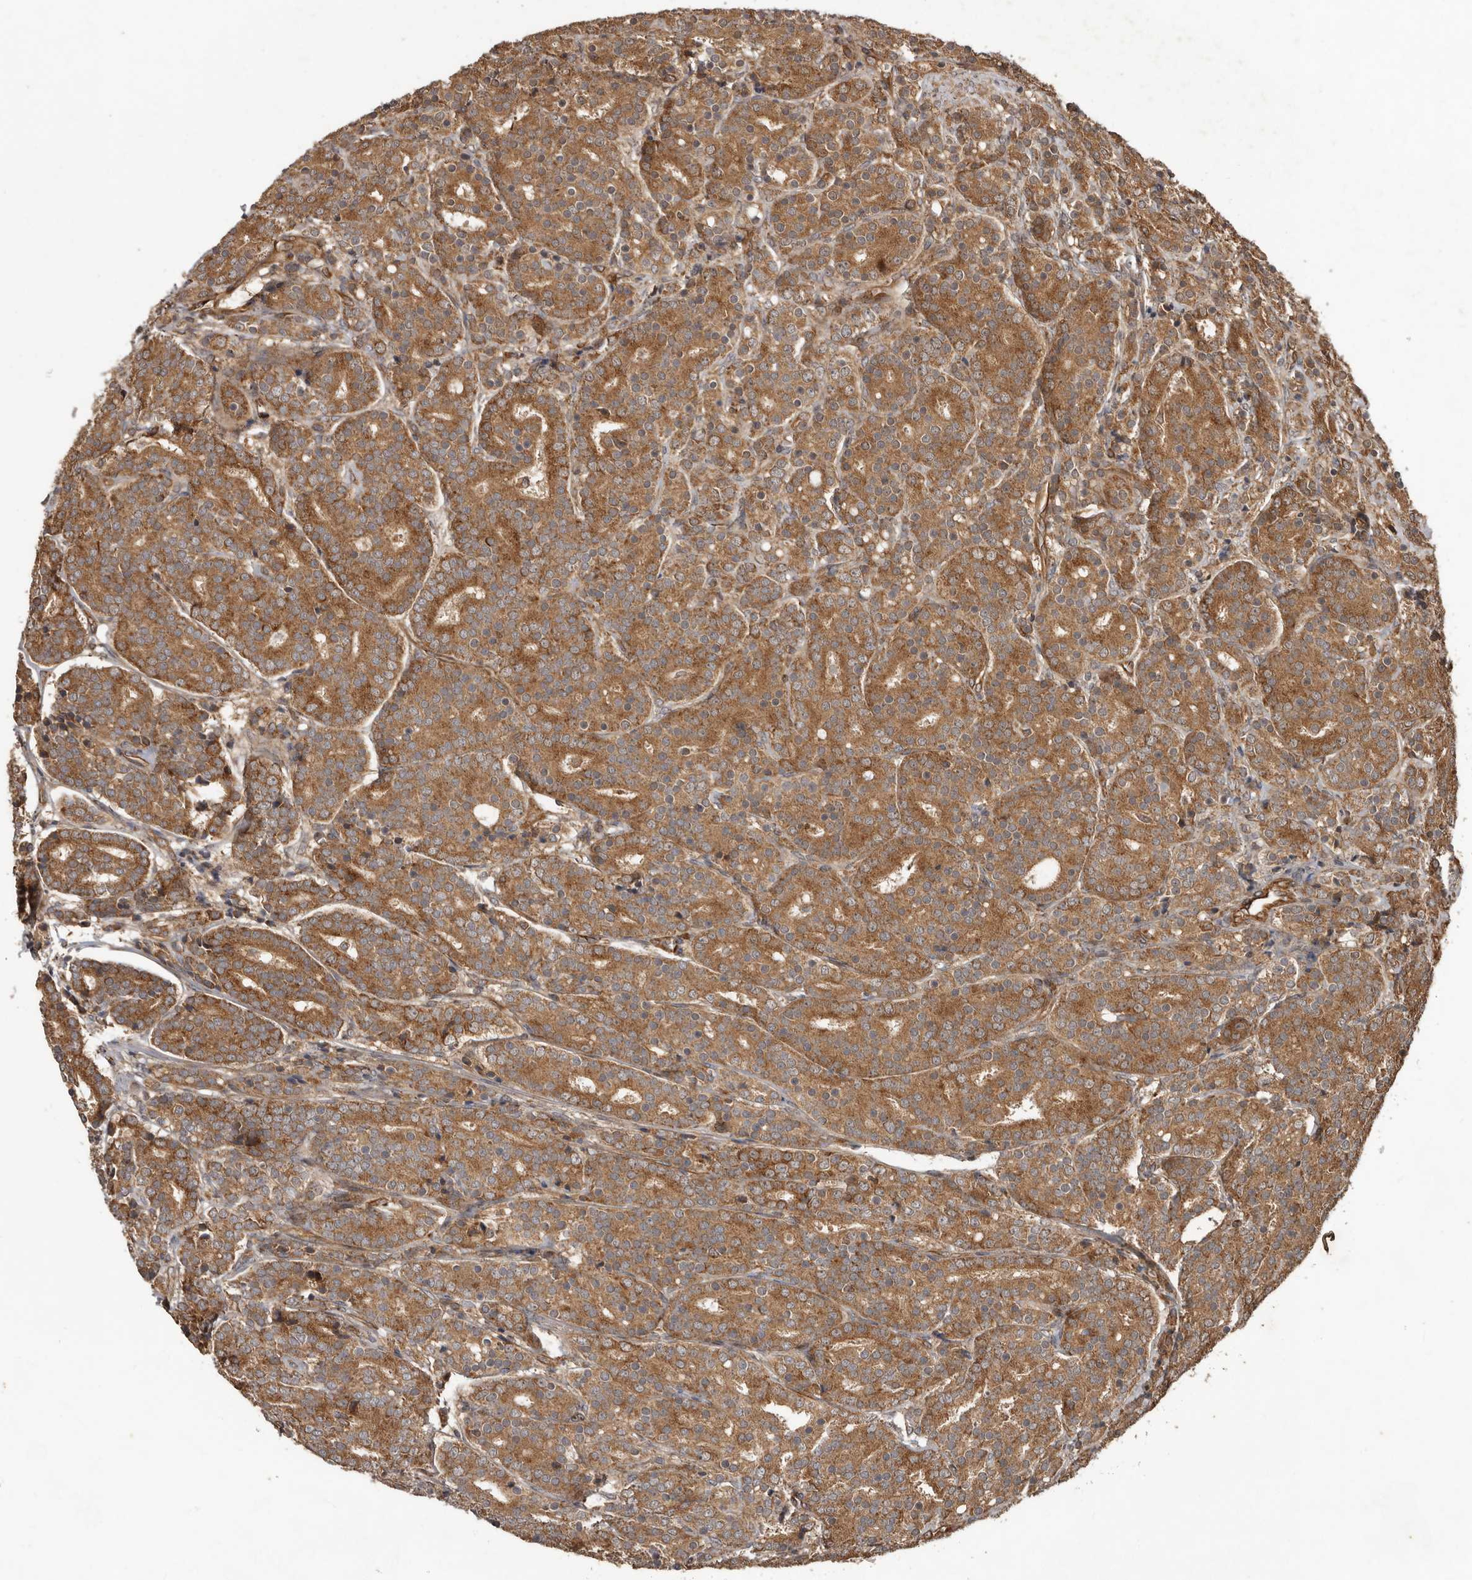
{"staining": {"intensity": "moderate", "quantity": ">75%", "location": "cytoplasmic/membranous"}, "tissue": "prostate cancer", "cell_type": "Tumor cells", "image_type": "cancer", "snomed": [{"axis": "morphology", "description": "Adenocarcinoma, High grade"}, {"axis": "topography", "description": "Prostate"}], "caption": "IHC image of neoplastic tissue: prostate cancer (adenocarcinoma (high-grade)) stained using immunohistochemistry displays medium levels of moderate protein expression localized specifically in the cytoplasmic/membranous of tumor cells, appearing as a cytoplasmic/membranous brown color.", "gene": "STK36", "patient": {"sex": "male", "age": 62}}